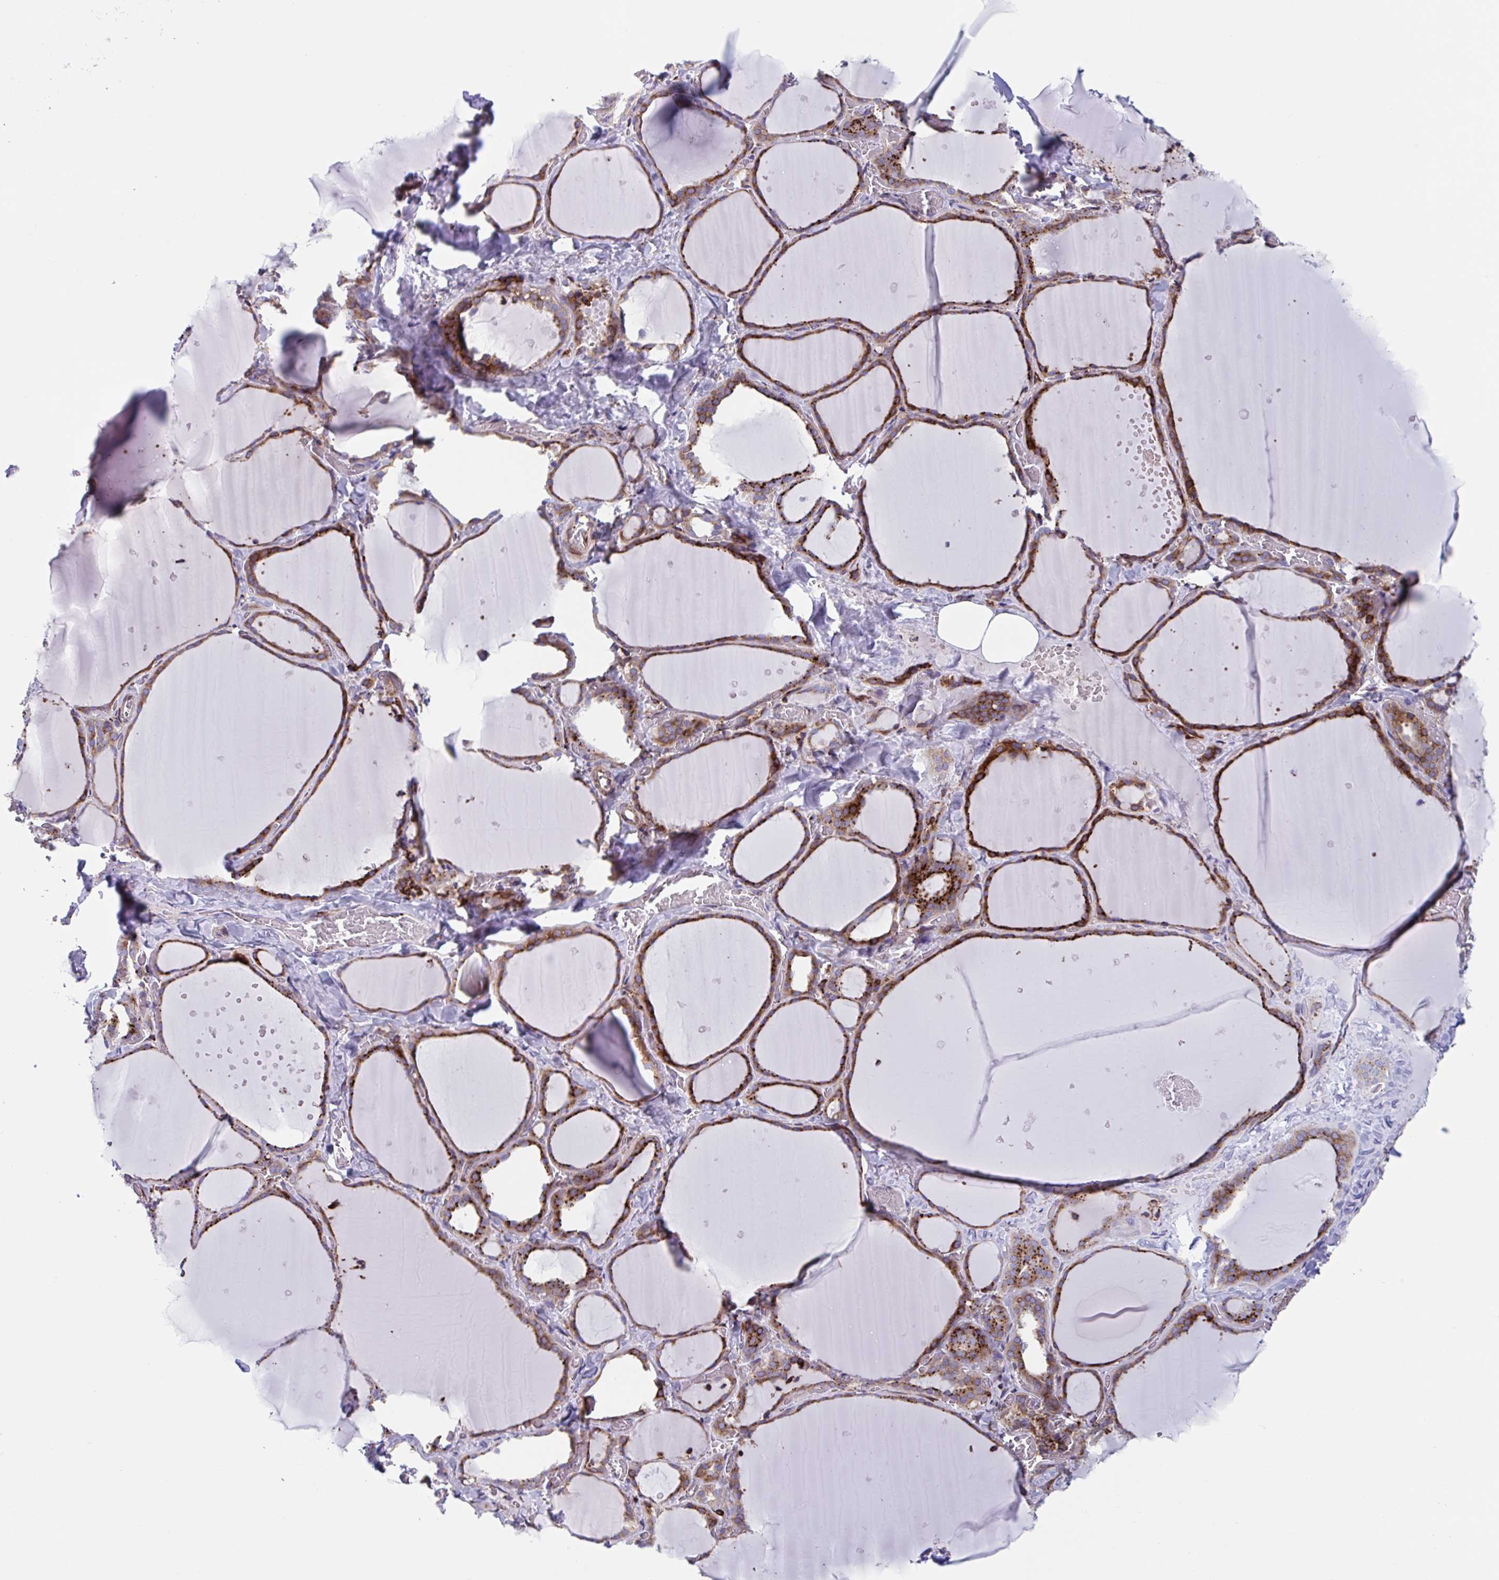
{"staining": {"intensity": "moderate", "quantity": ">75%", "location": "cytoplasmic/membranous"}, "tissue": "thyroid gland", "cell_type": "Glandular cells", "image_type": "normal", "snomed": [{"axis": "morphology", "description": "Normal tissue, NOS"}, {"axis": "topography", "description": "Thyroid gland"}], "caption": "A brown stain shows moderate cytoplasmic/membranous positivity of a protein in glandular cells of normal human thyroid gland. (Stains: DAB in brown, nuclei in blue, Microscopy: brightfield microscopy at high magnification).", "gene": "RFK", "patient": {"sex": "female", "age": 36}}